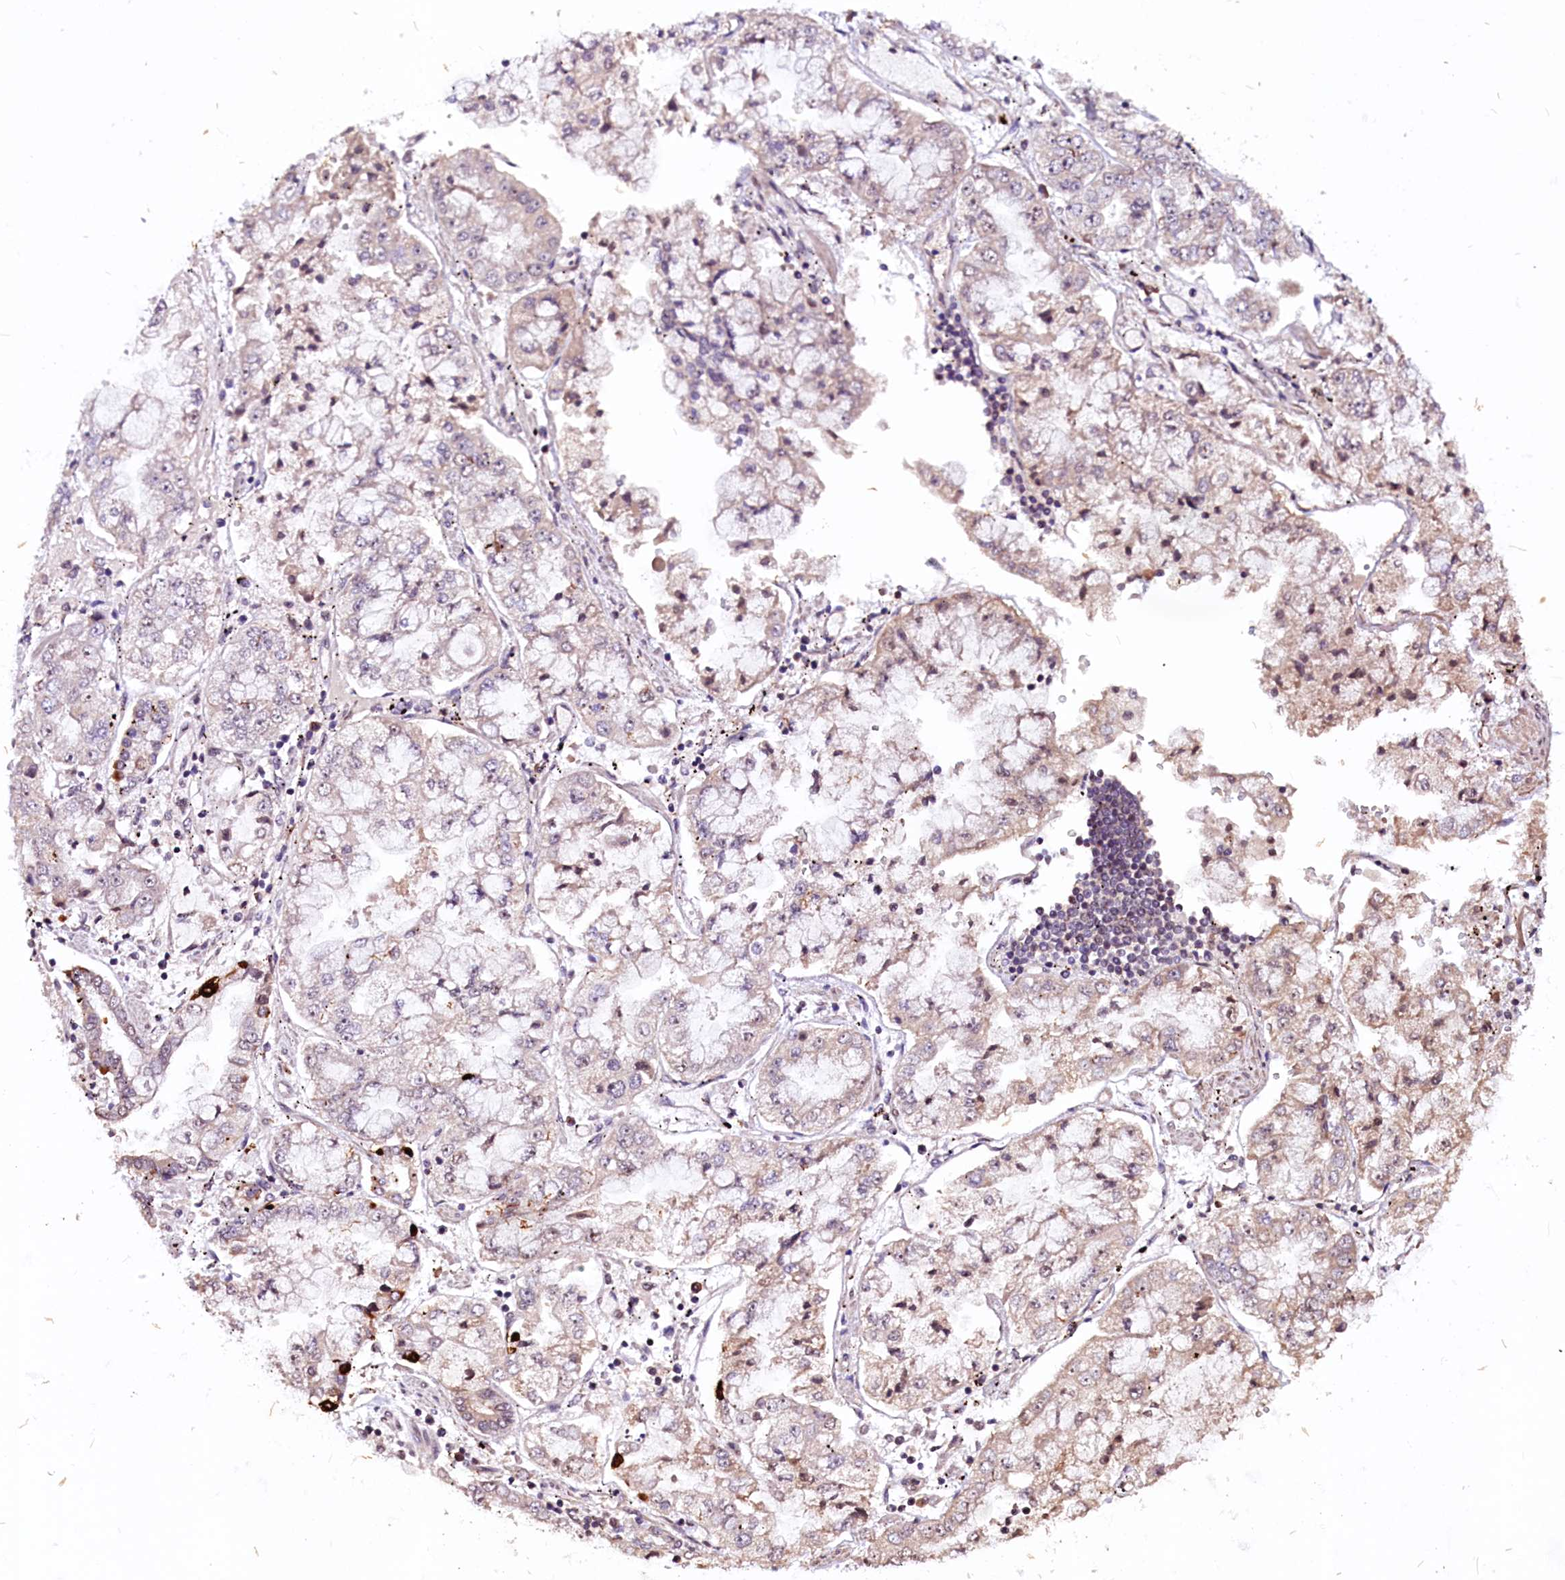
{"staining": {"intensity": "negative", "quantity": "none", "location": "none"}, "tissue": "stomach cancer", "cell_type": "Tumor cells", "image_type": "cancer", "snomed": [{"axis": "morphology", "description": "Adenocarcinoma, NOS"}, {"axis": "topography", "description": "Stomach"}], "caption": "This is a image of IHC staining of stomach cancer (adenocarcinoma), which shows no positivity in tumor cells.", "gene": "RNMT", "patient": {"sex": "male", "age": 76}}